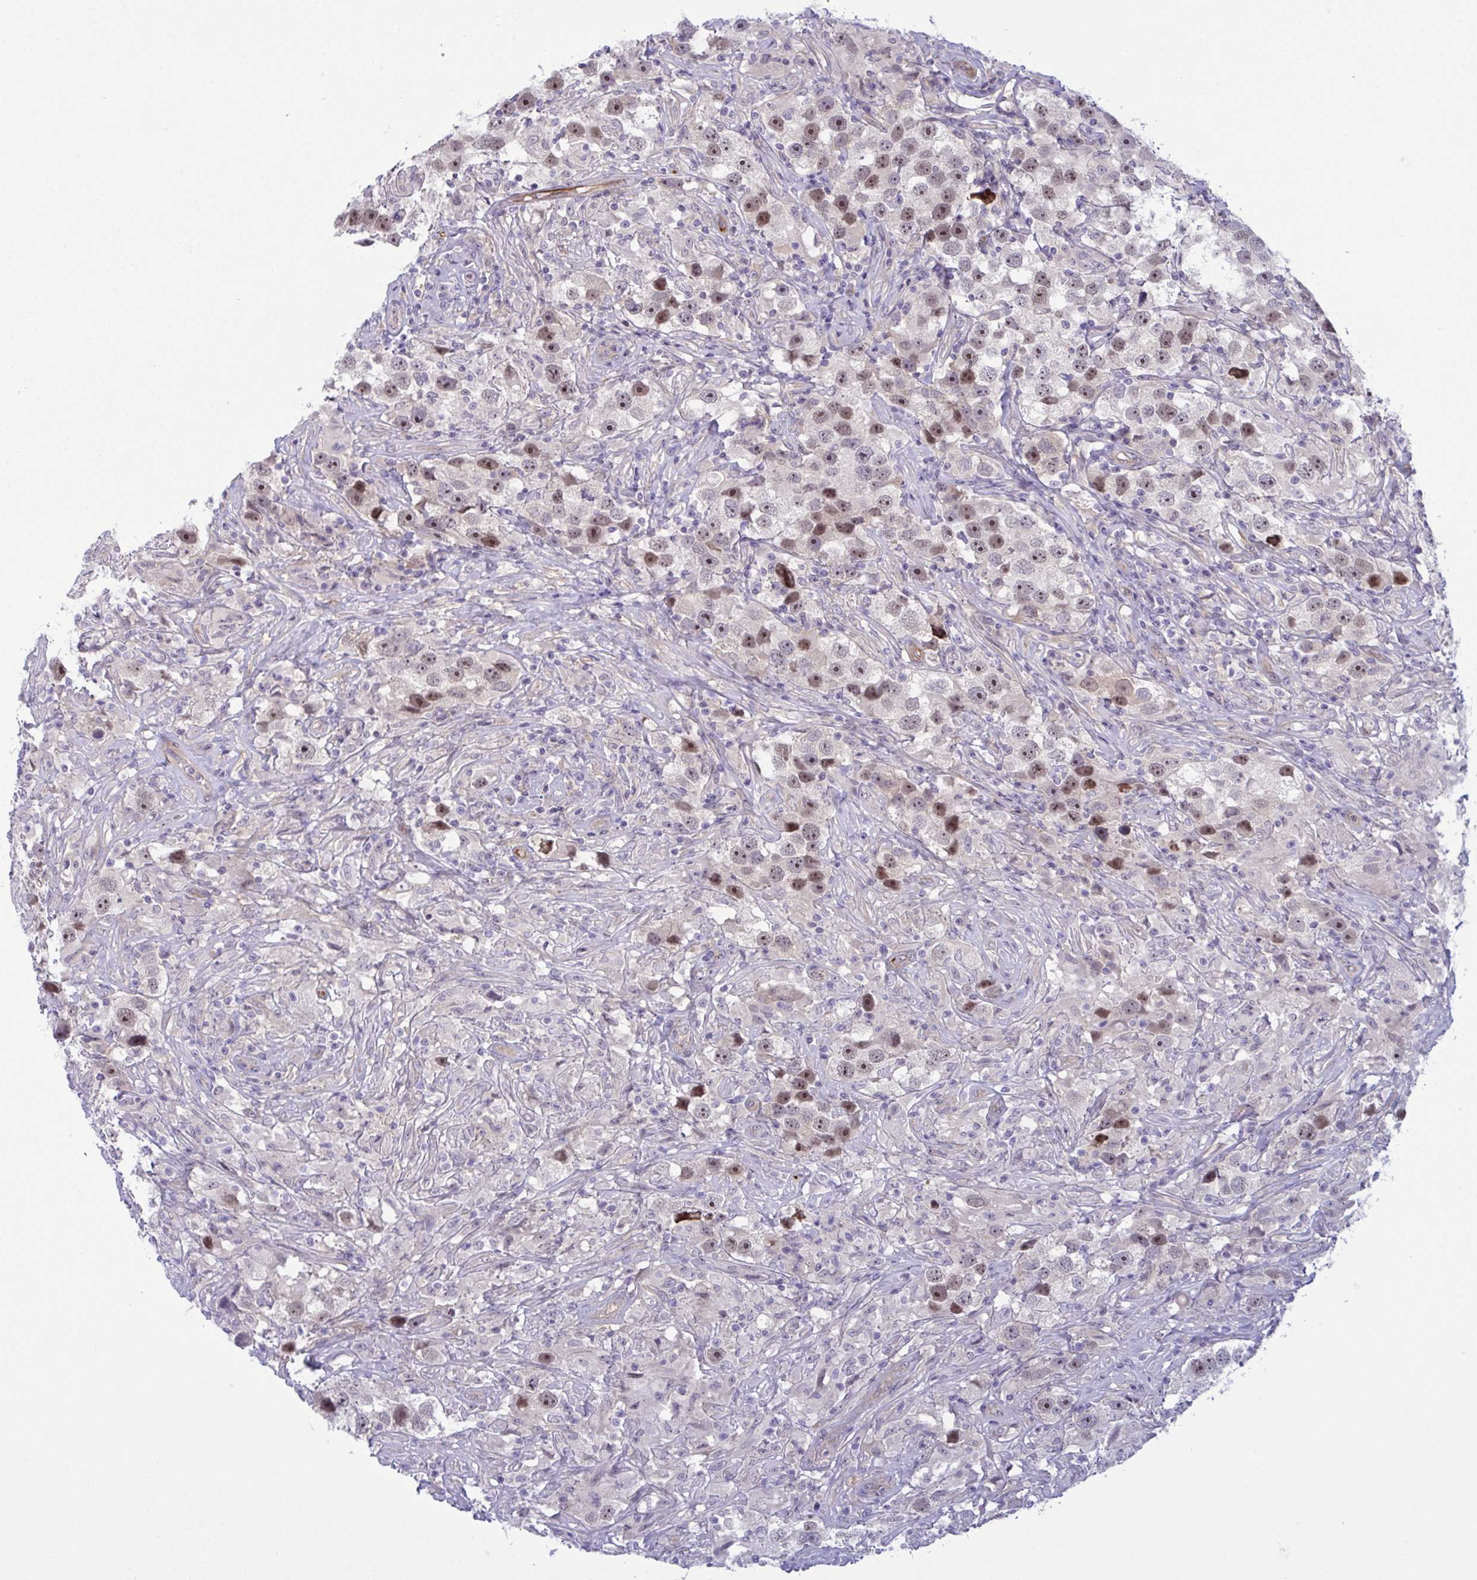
{"staining": {"intensity": "moderate", "quantity": "25%-75%", "location": "nuclear"}, "tissue": "testis cancer", "cell_type": "Tumor cells", "image_type": "cancer", "snomed": [{"axis": "morphology", "description": "Seminoma, NOS"}, {"axis": "topography", "description": "Testis"}], "caption": "Protein expression analysis of testis seminoma displays moderate nuclear positivity in about 25%-75% of tumor cells.", "gene": "PRRT4", "patient": {"sex": "male", "age": 49}}